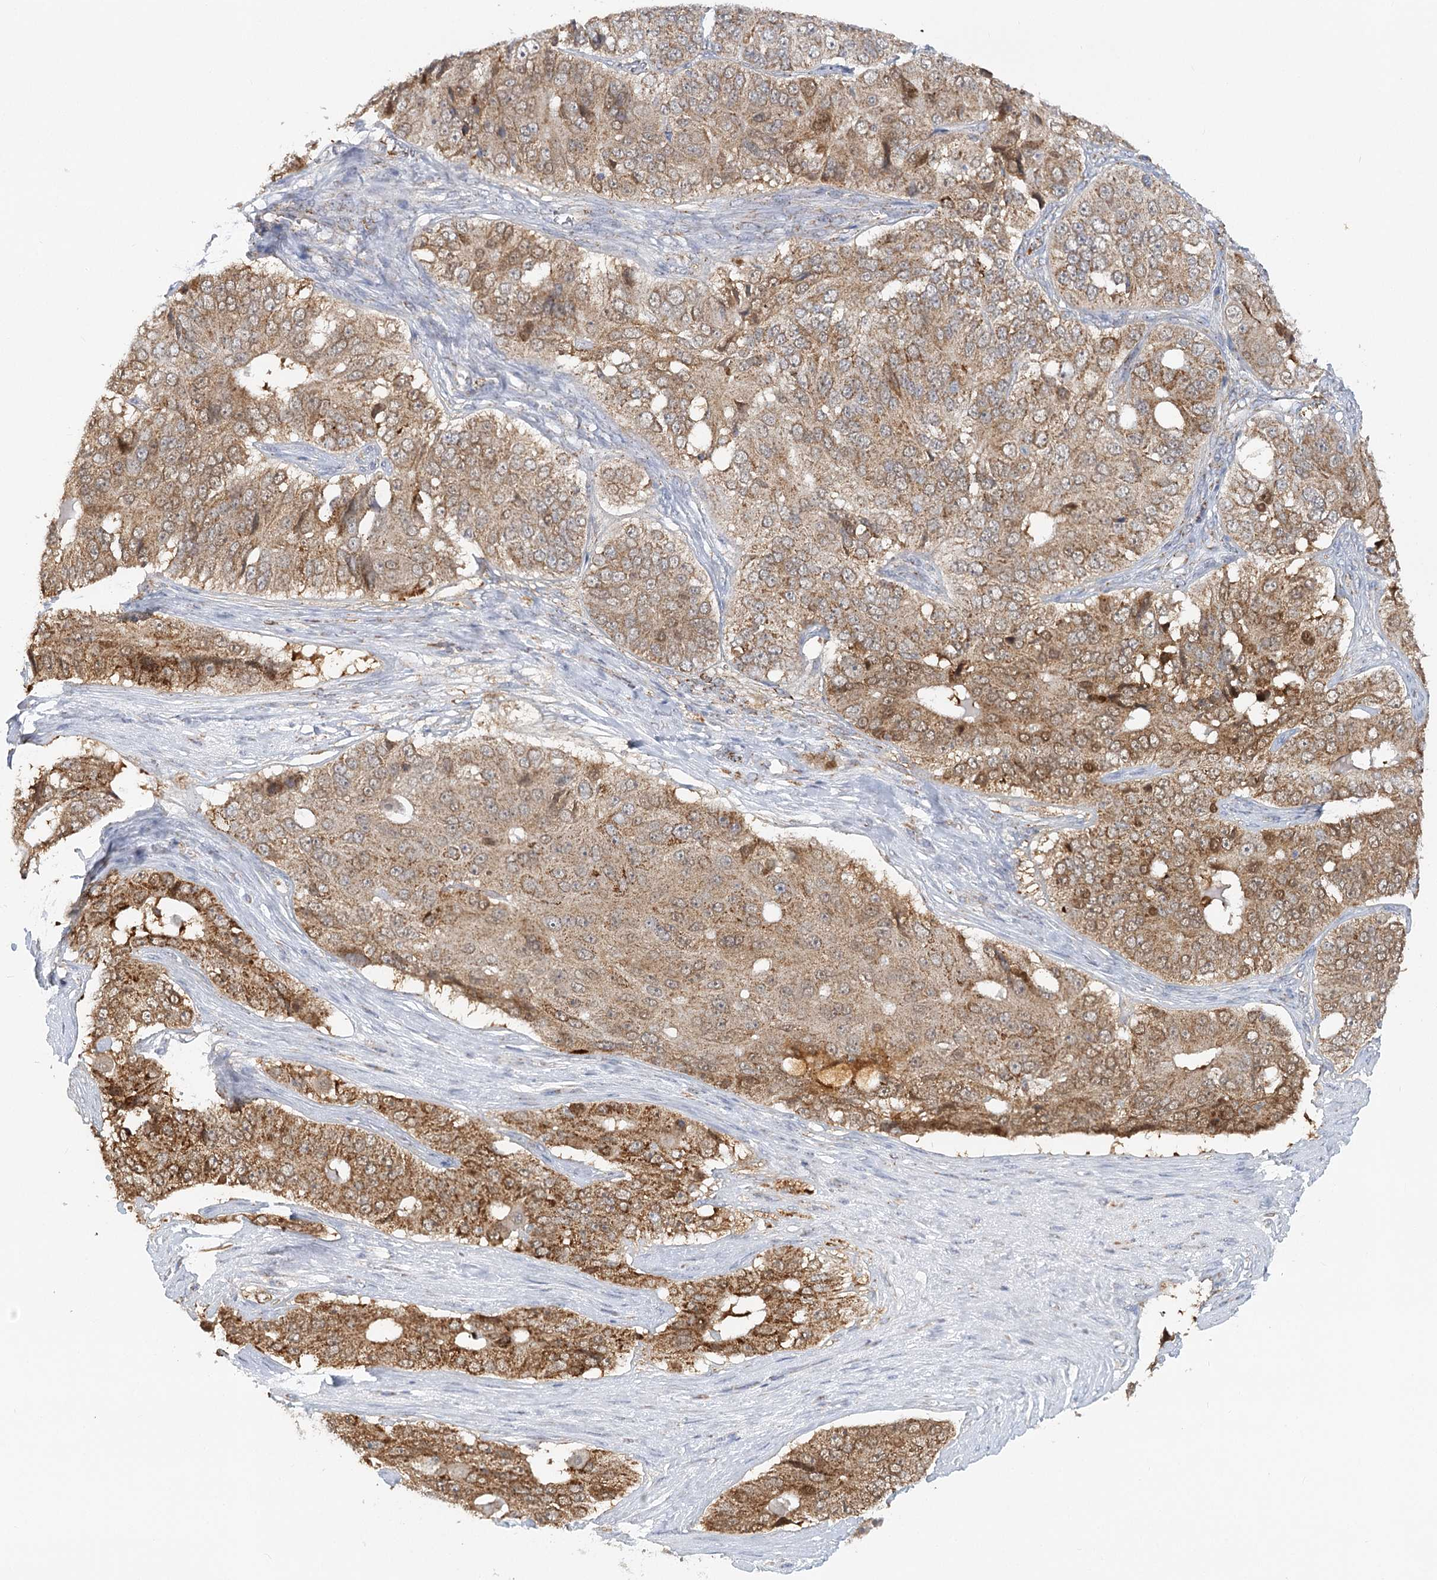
{"staining": {"intensity": "strong", "quantity": "25%-75%", "location": "cytoplasmic/membranous"}, "tissue": "ovarian cancer", "cell_type": "Tumor cells", "image_type": "cancer", "snomed": [{"axis": "morphology", "description": "Carcinoma, endometroid"}, {"axis": "topography", "description": "Ovary"}], "caption": "Strong cytoplasmic/membranous protein positivity is present in about 25%-75% of tumor cells in ovarian cancer (endometroid carcinoma).", "gene": "TAS1R1", "patient": {"sex": "female", "age": 51}}